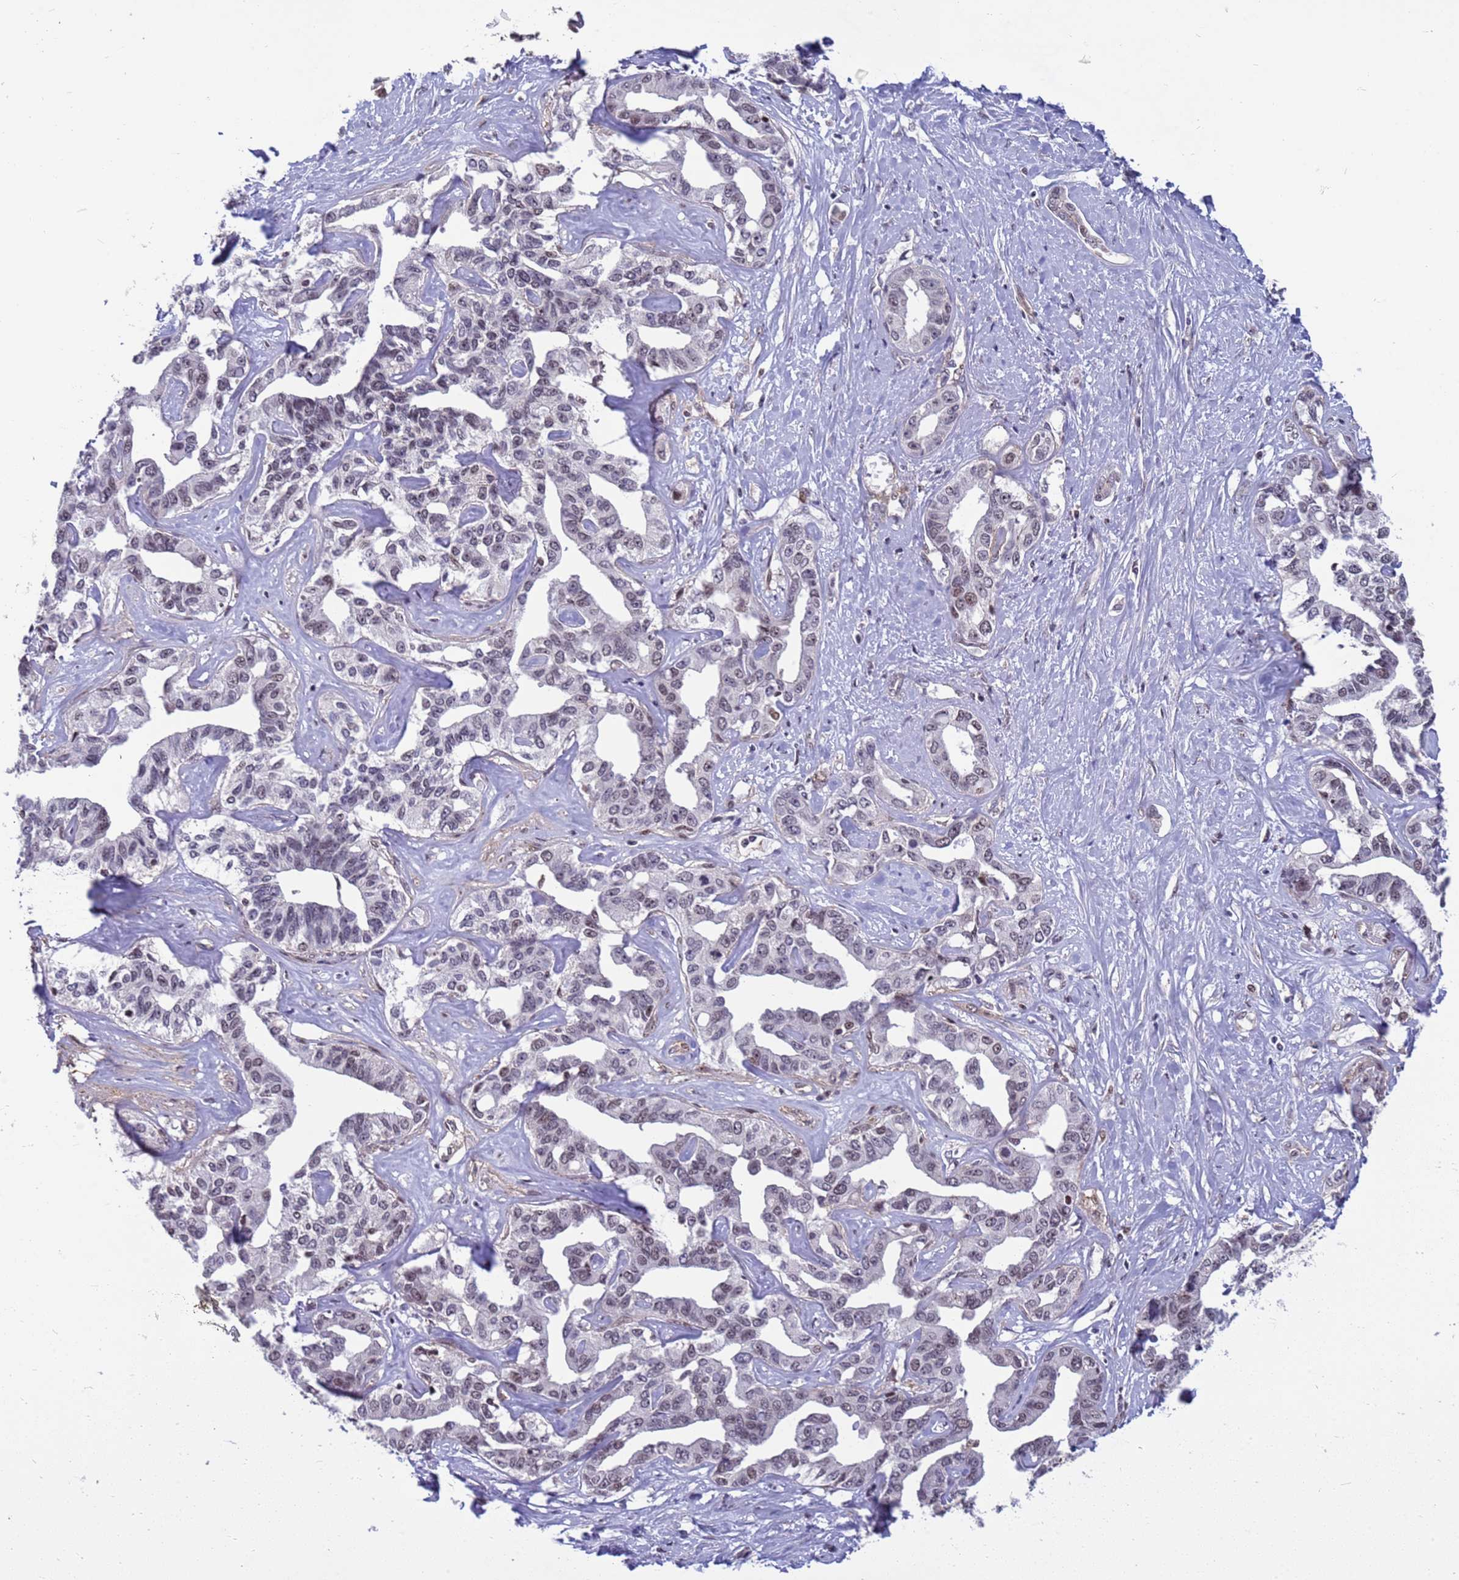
{"staining": {"intensity": "weak", "quantity": "25%-75%", "location": "nuclear"}, "tissue": "liver cancer", "cell_type": "Tumor cells", "image_type": "cancer", "snomed": [{"axis": "morphology", "description": "Cholangiocarcinoma"}, {"axis": "topography", "description": "Liver"}], "caption": "An immunohistochemistry (IHC) histopathology image of neoplastic tissue is shown. Protein staining in brown highlights weak nuclear positivity in liver cancer within tumor cells.", "gene": "NSL1", "patient": {"sex": "male", "age": 59}}